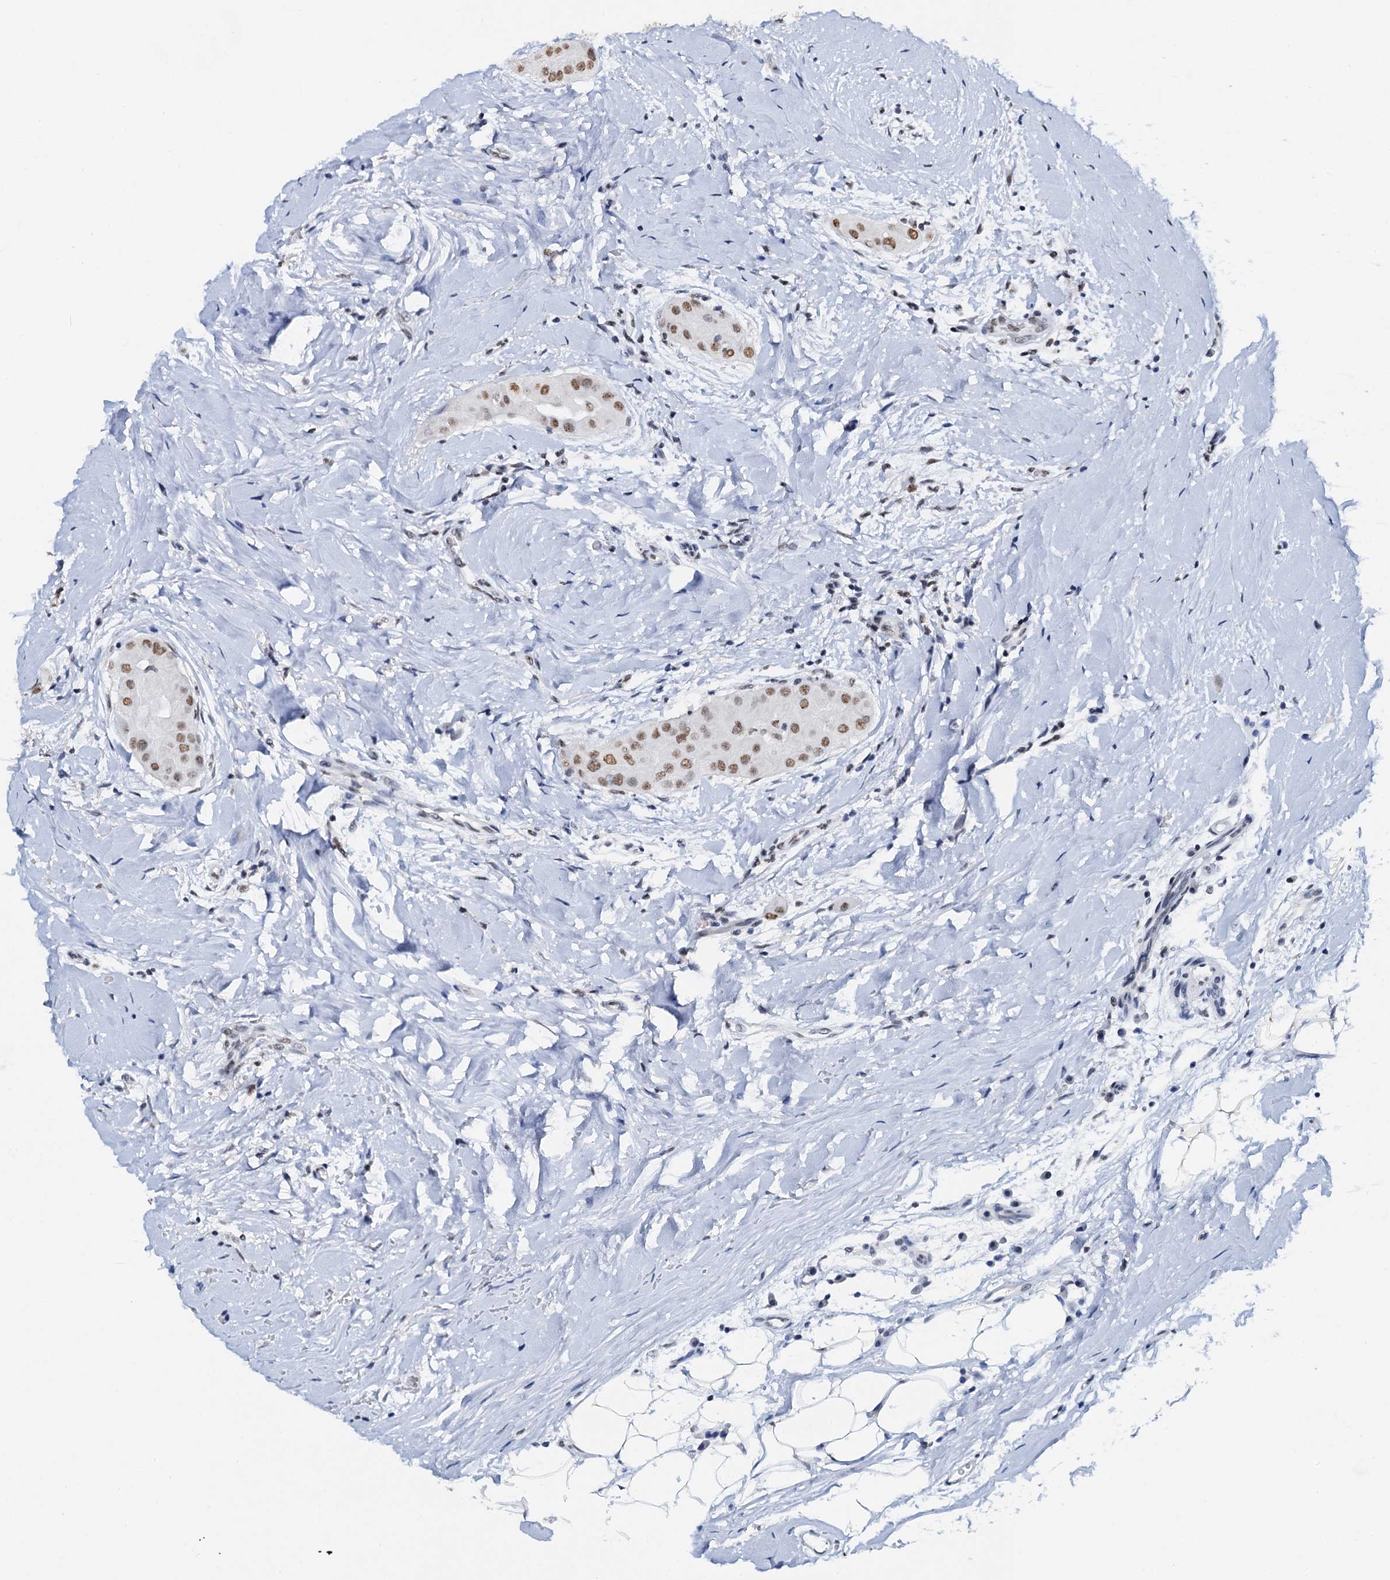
{"staining": {"intensity": "moderate", "quantity": ">75%", "location": "nuclear"}, "tissue": "thyroid cancer", "cell_type": "Tumor cells", "image_type": "cancer", "snomed": [{"axis": "morphology", "description": "Papillary adenocarcinoma, NOS"}, {"axis": "topography", "description": "Thyroid gland"}], "caption": "DAB immunohistochemical staining of thyroid cancer exhibits moderate nuclear protein positivity in about >75% of tumor cells. Immunohistochemistry (ihc) stains the protein of interest in brown and the nuclei are stained blue.", "gene": "SLTM", "patient": {"sex": "male", "age": 33}}